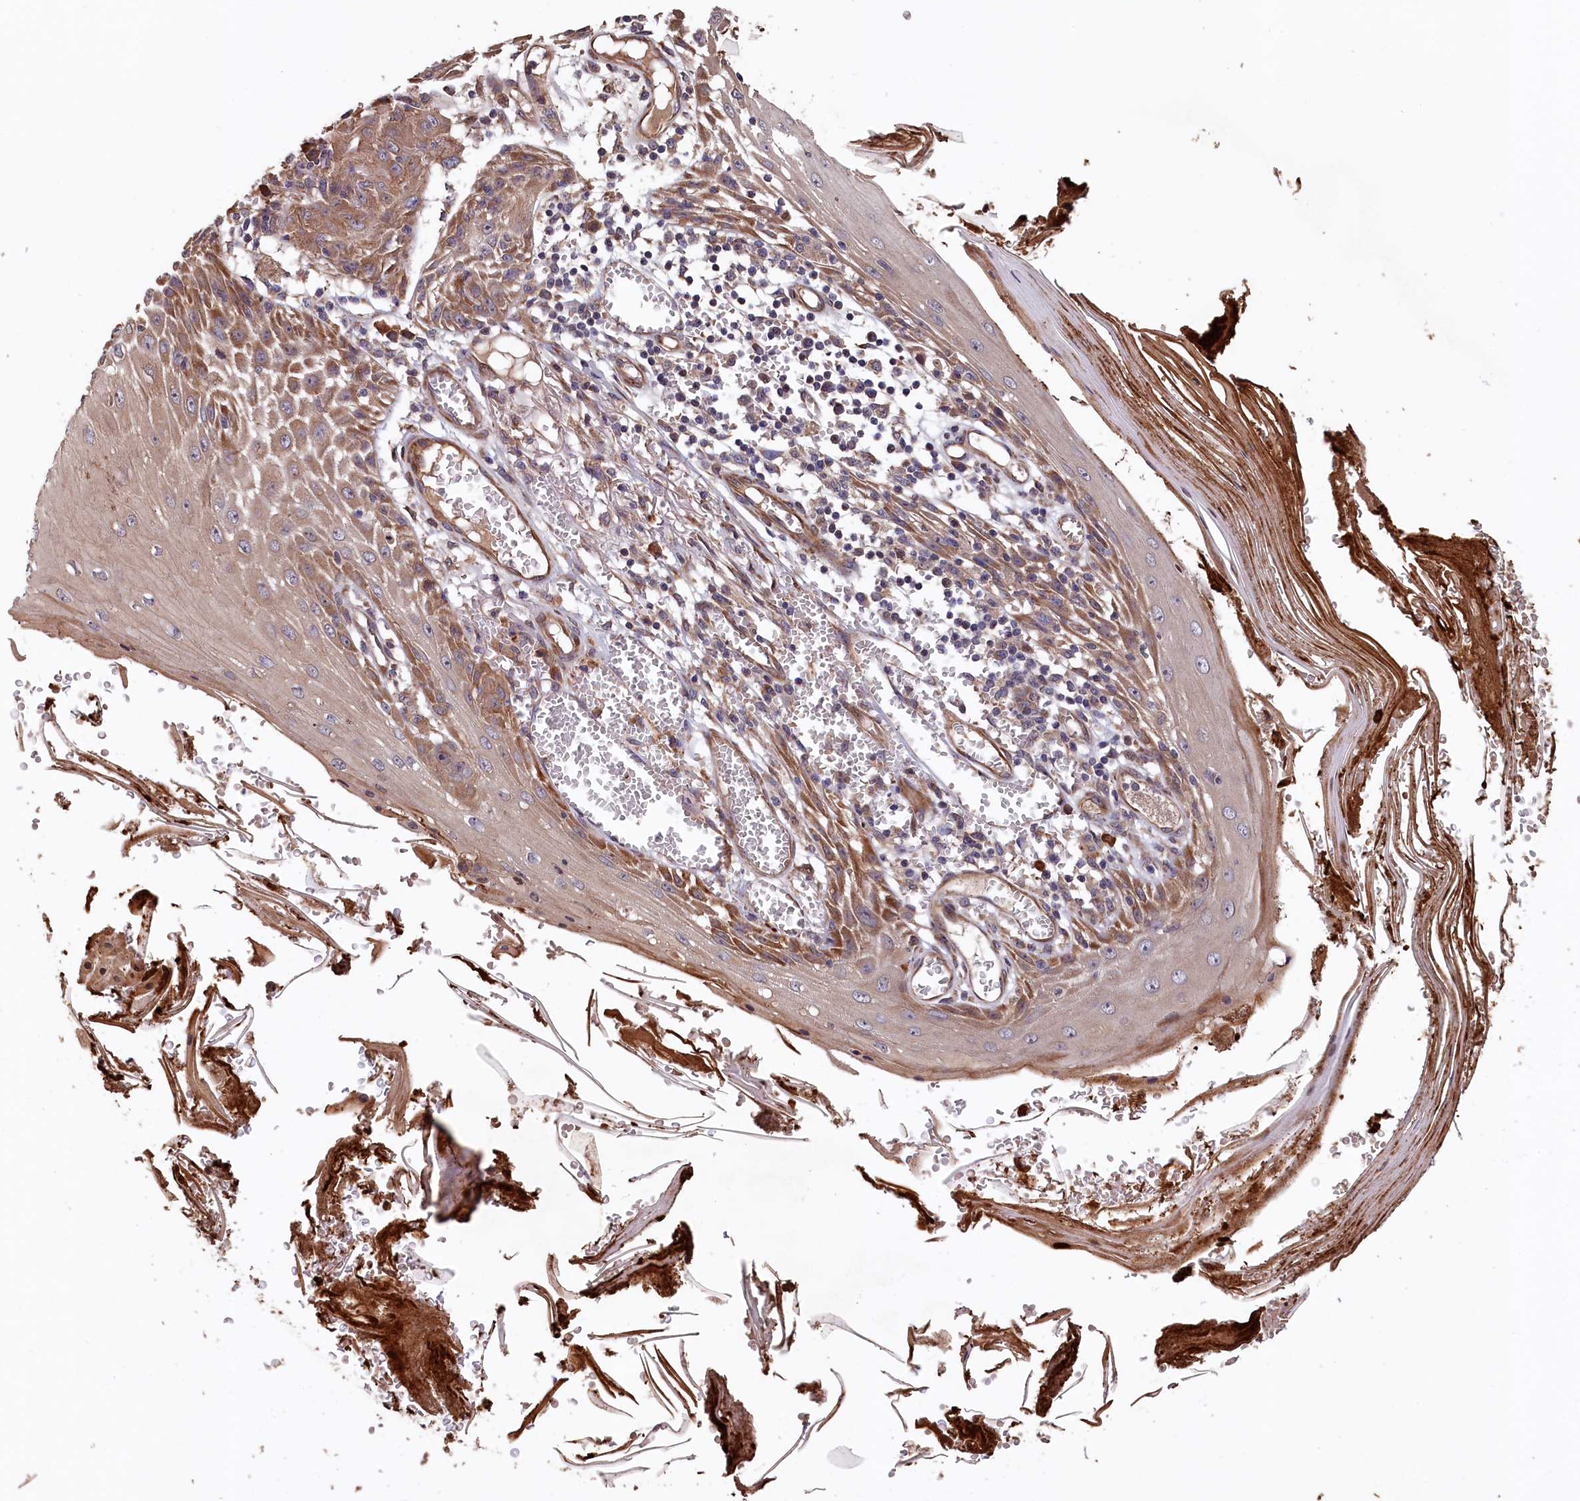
{"staining": {"intensity": "weak", "quantity": ">75%", "location": "cytoplasmic/membranous"}, "tissue": "skin cancer", "cell_type": "Tumor cells", "image_type": "cancer", "snomed": [{"axis": "morphology", "description": "Squamous cell carcinoma, NOS"}, {"axis": "topography", "description": "Skin"}], "caption": "Squamous cell carcinoma (skin) stained for a protein demonstrates weak cytoplasmic/membranous positivity in tumor cells. (Brightfield microscopy of DAB IHC at high magnification).", "gene": "GREB1L", "patient": {"sex": "female", "age": 73}}